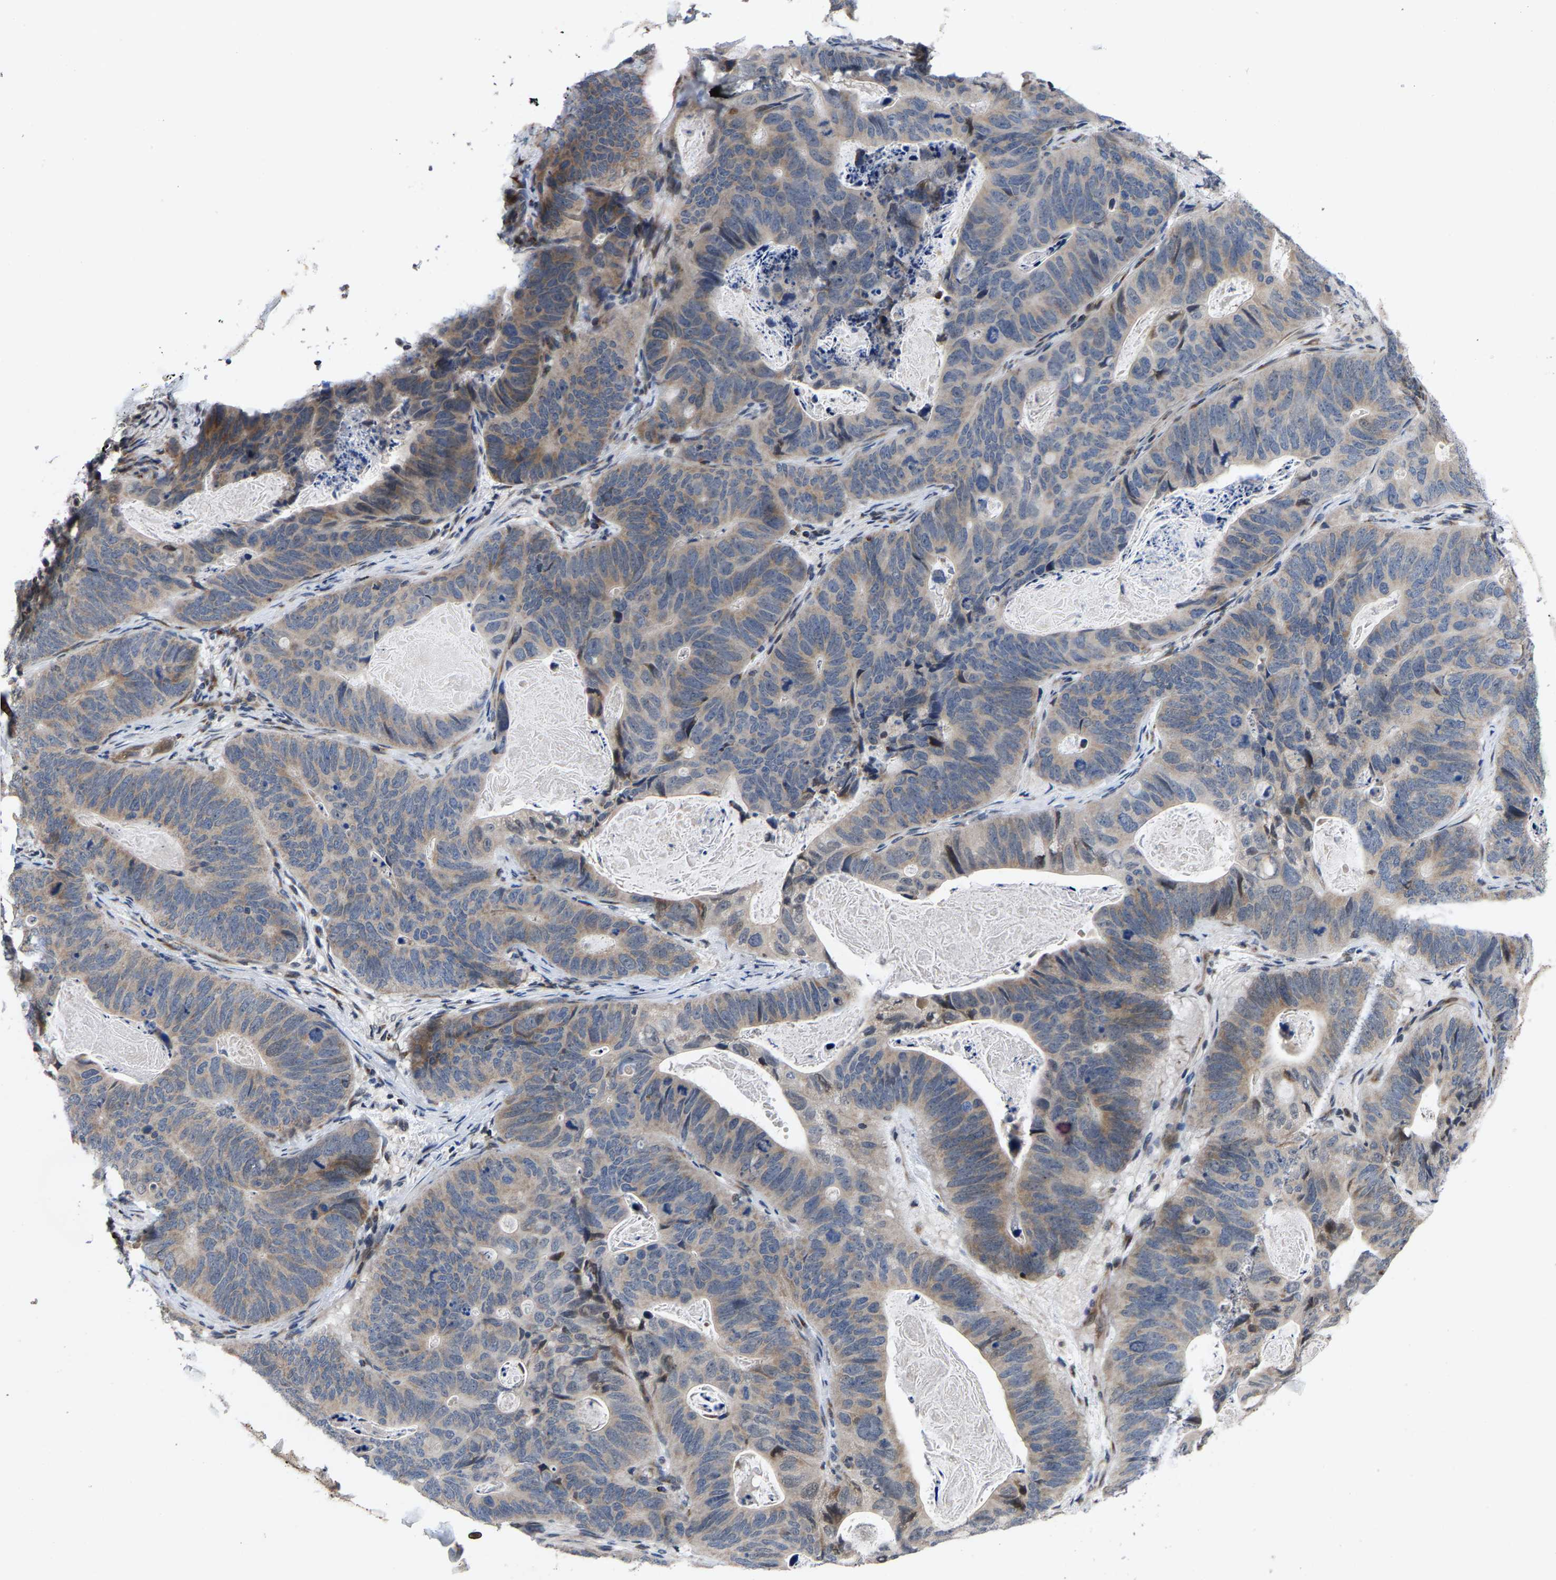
{"staining": {"intensity": "negative", "quantity": "none", "location": "none"}, "tissue": "stomach cancer", "cell_type": "Tumor cells", "image_type": "cancer", "snomed": [{"axis": "morphology", "description": "Normal tissue, NOS"}, {"axis": "morphology", "description": "Adenocarcinoma, NOS"}, {"axis": "topography", "description": "Stomach"}], "caption": "A high-resolution micrograph shows immunohistochemistry staining of stomach adenocarcinoma, which displays no significant positivity in tumor cells.", "gene": "TDRKH", "patient": {"sex": "female", "age": 89}}